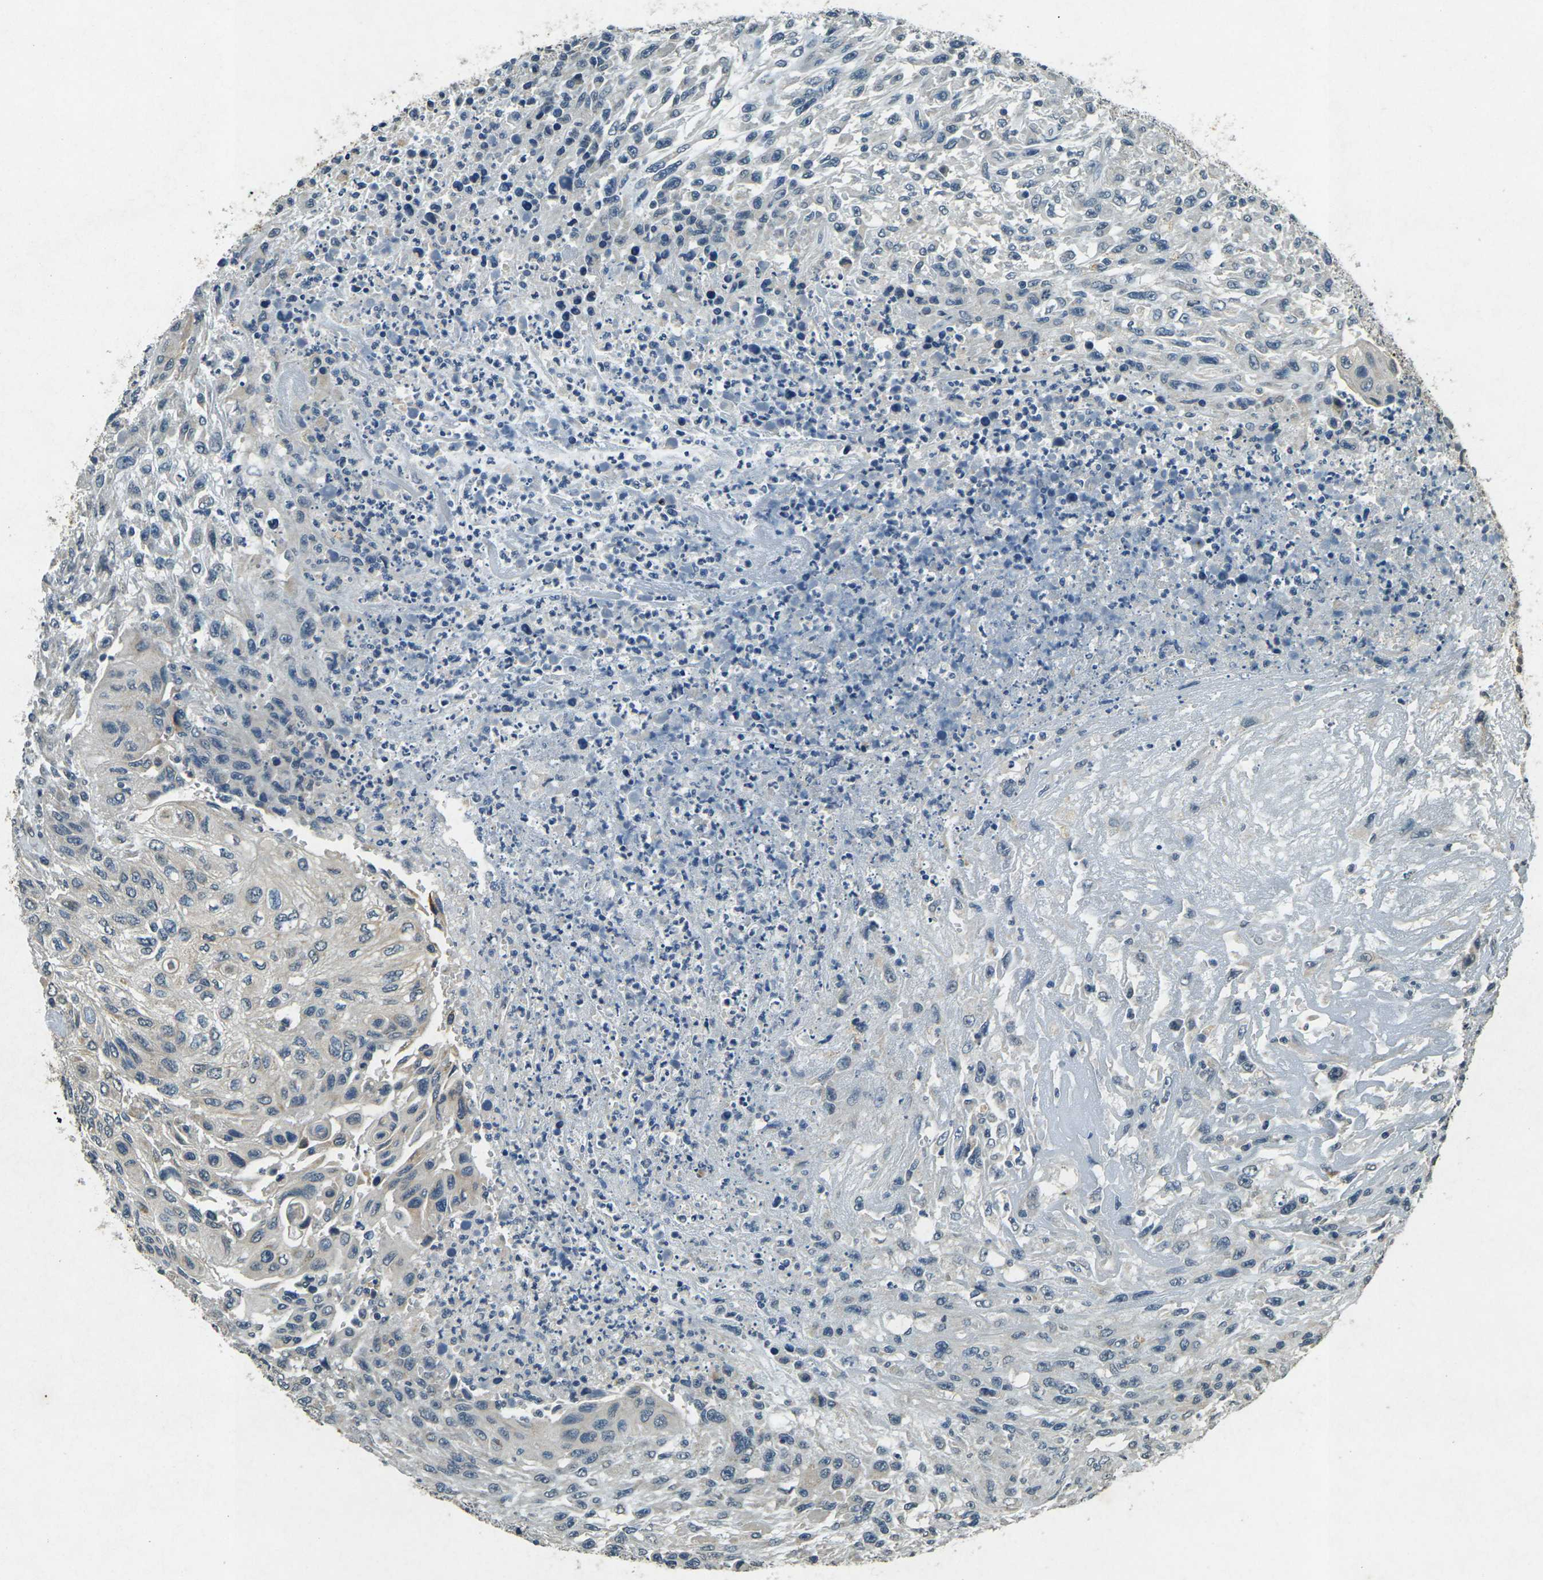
{"staining": {"intensity": "negative", "quantity": "none", "location": "none"}, "tissue": "urothelial cancer", "cell_type": "Tumor cells", "image_type": "cancer", "snomed": [{"axis": "morphology", "description": "Urothelial carcinoma, High grade"}, {"axis": "topography", "description": "Urinary bladder"}], "caption": "Human urothelial cancer stained for a protein using immunohistochemistry demonstrates no staining in tumor cells.", "gene": "PDE2A", "patient": {"sex": "male", "age": 66}}